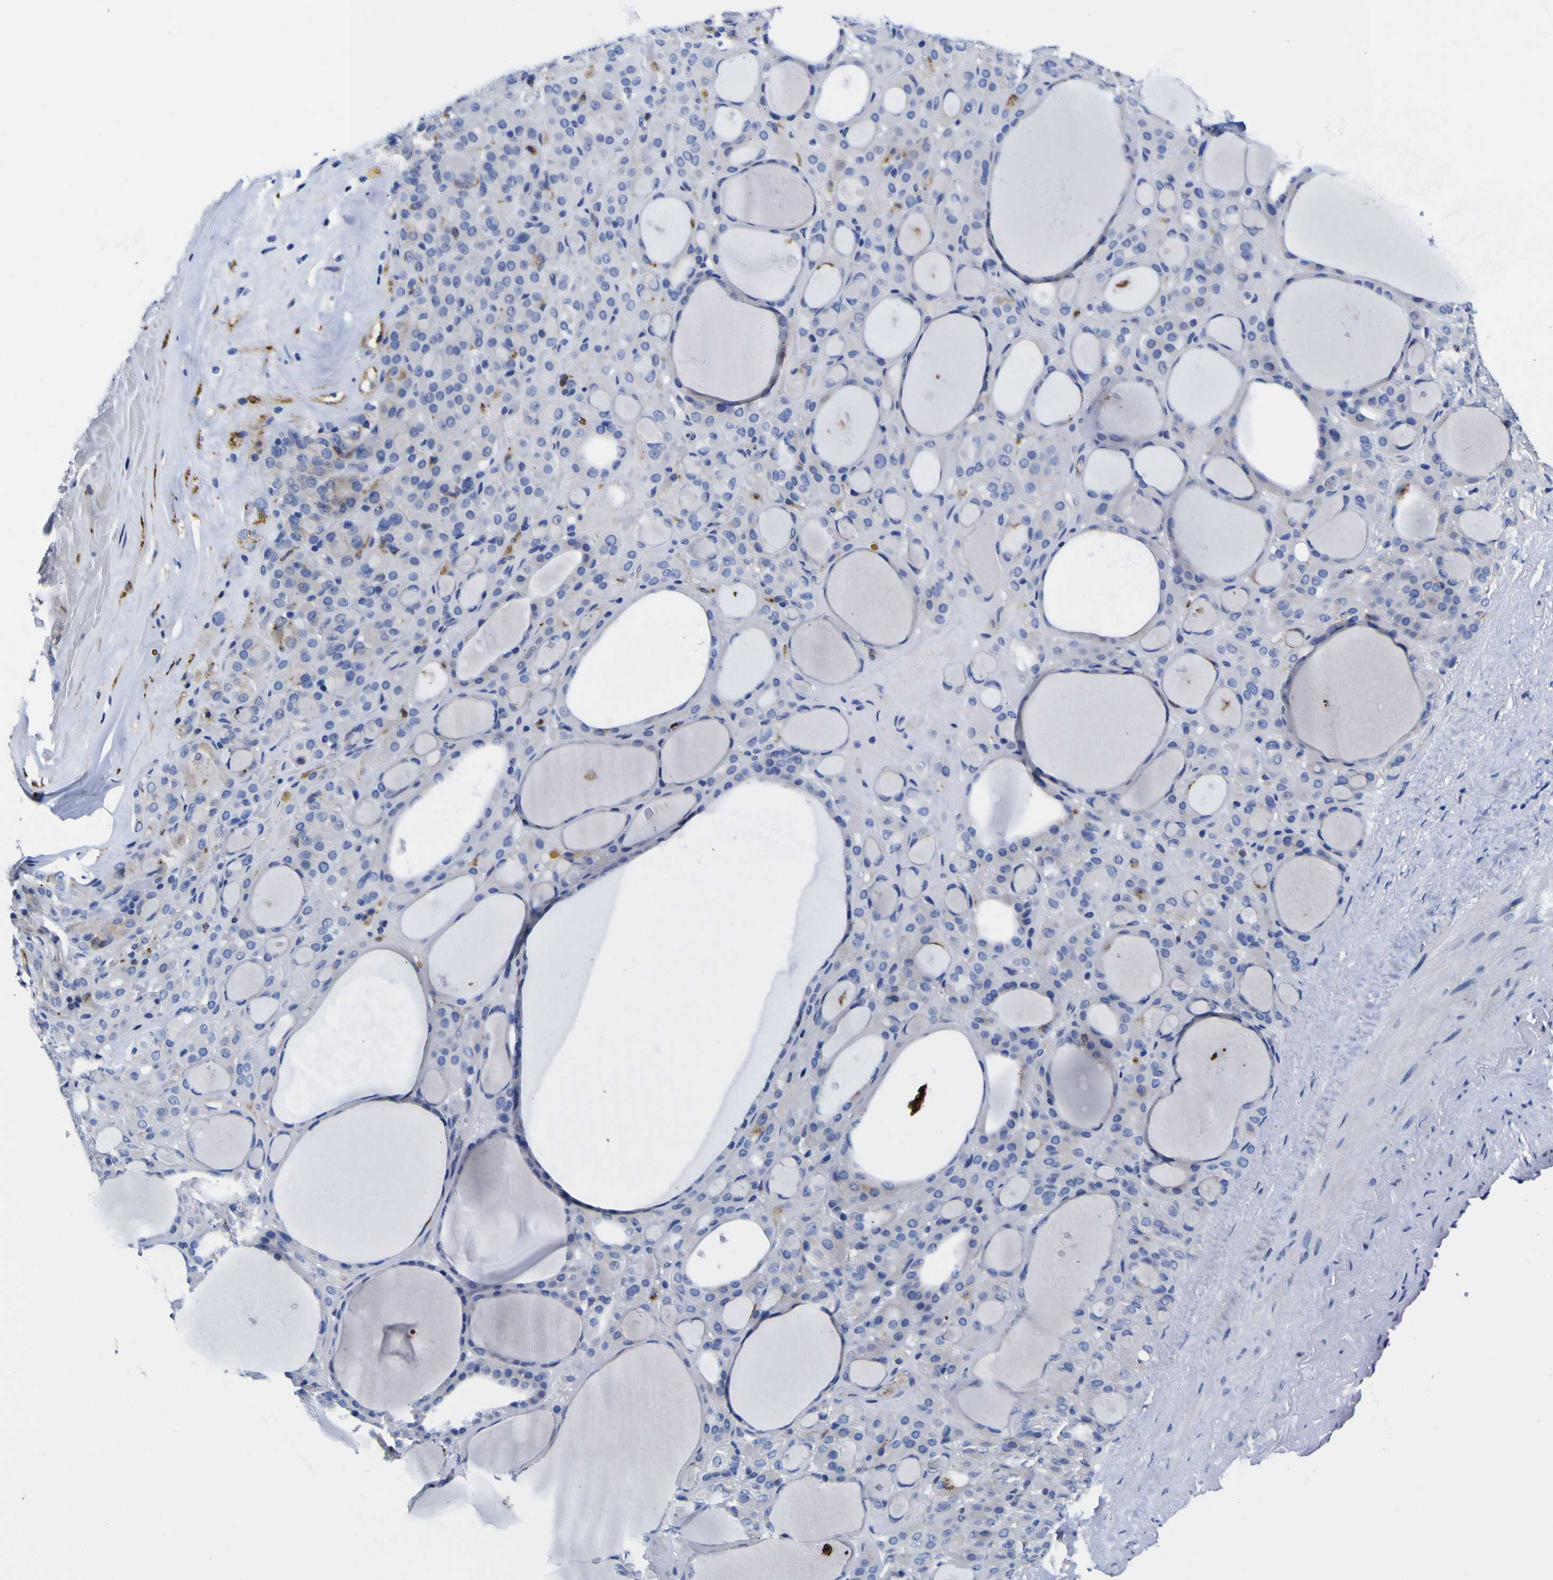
{"staining": {"intensity": "negative", "quantity": "none", "location": "none"}, "tissue": "thyroid gland", "cell_type": "Glandular cells", "image_type": "normal", "snomed": [{"axis": "morphology", "description": "Normal tissue, NOS"}, {"axis": "morphology", "description": "Carcinoma, NOS"}, {"axis": "topography", "description": "Thyroid gland"}], "caption": "The immunohistochemistry (IHC) photomicrograph has no significant positivity in glandular cells of thyroid gland. (Brightfield microscopy of DAB (3,3'-diaminobenzidine) IHC at high magnification).", "gene": "HLA", "patient": {"sex": "female", "age": 86}}